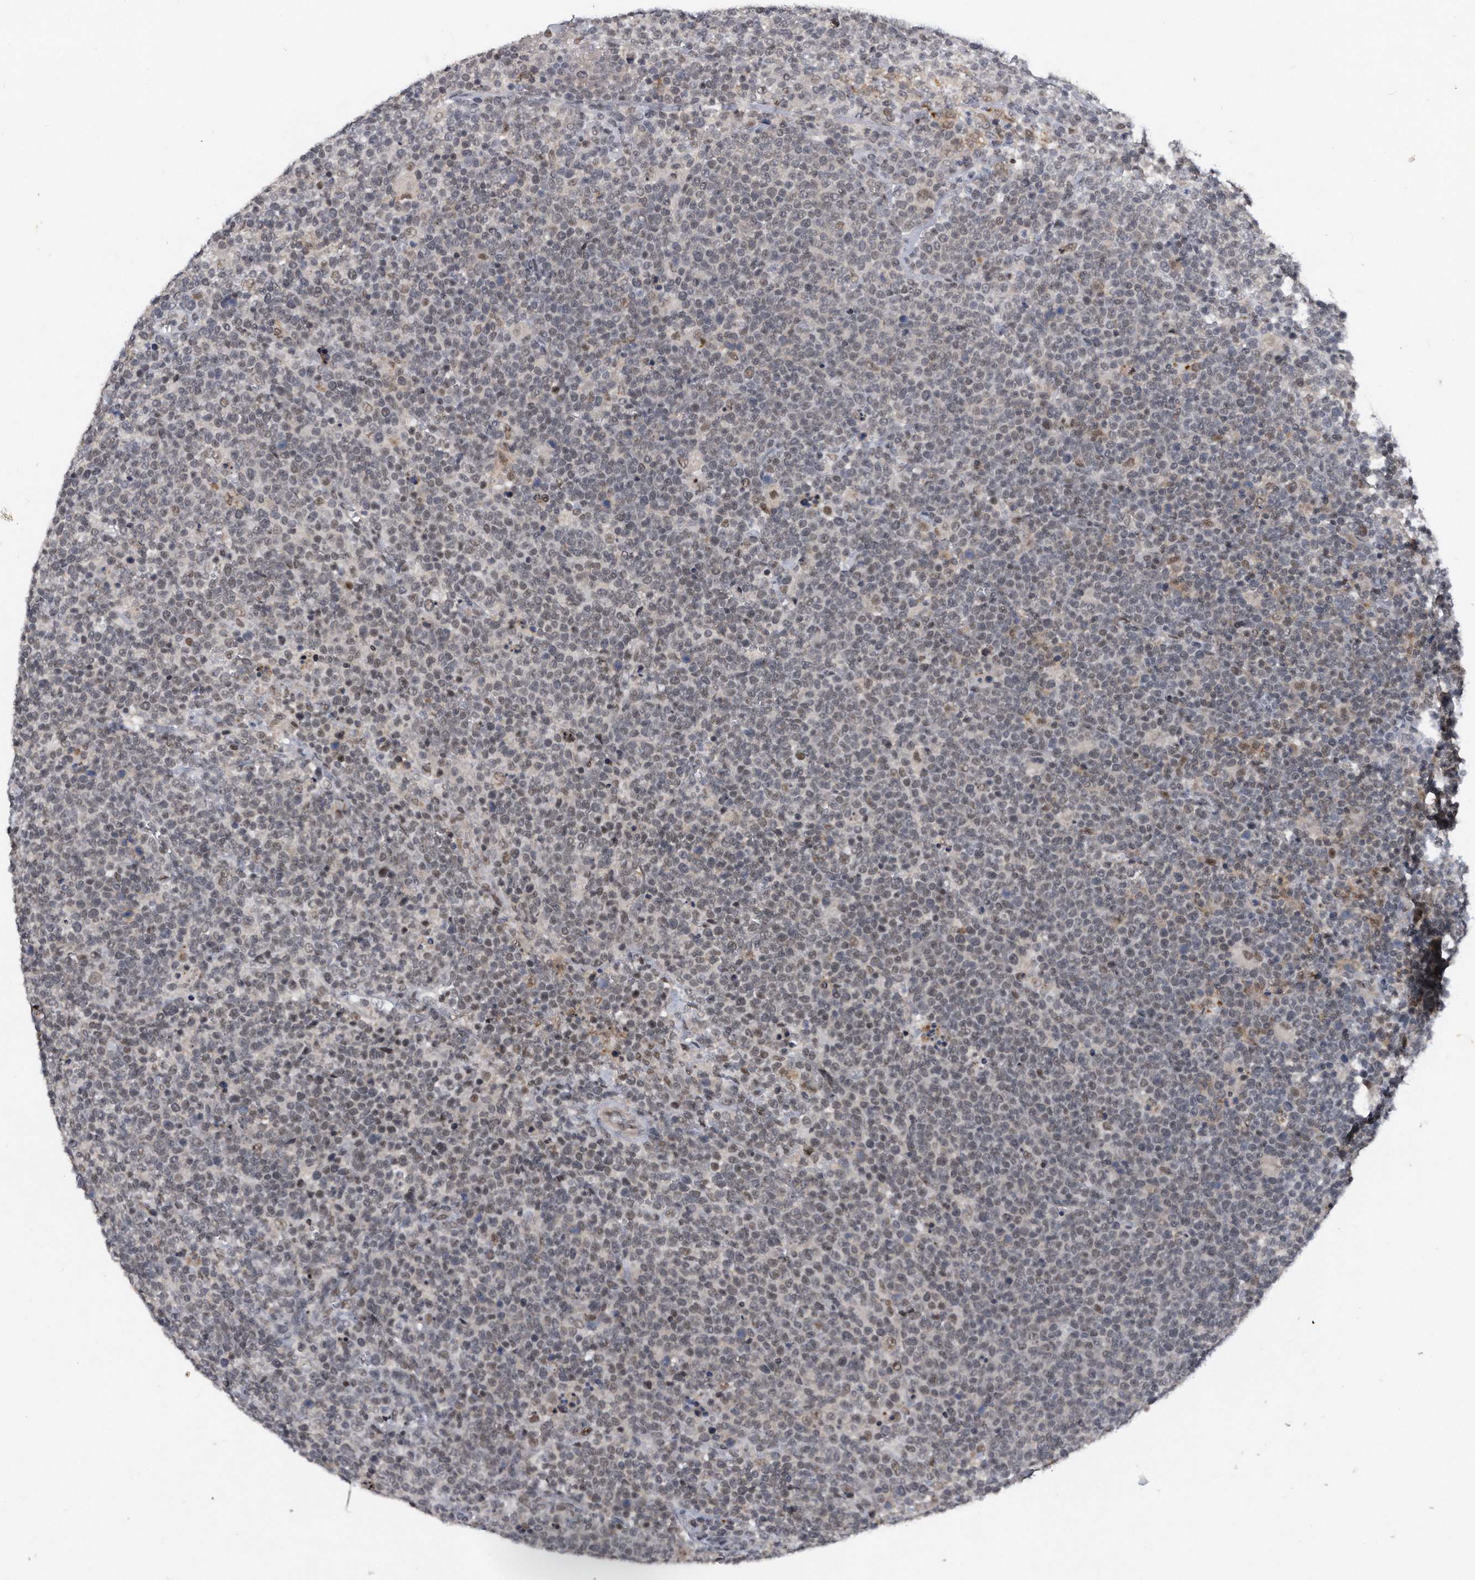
{"staining": {"intensity": "weak", "quantity": "25%-75%", "location": "nuclear"}, "tissue": "lymphoma", "cell_type": "Tumor cells", "image_type": "cancer", "snomed": [{"axis": "morphology", "description": "Malignant lymphoma, non-Hodgkin's type, High grade"}, {"axis": "topography", "description": "Lymph node"}], "caption": "DAB (3,3'-diaminobenzidine) immunohistochemical staining of human lymphoma reveals weak nuclear protein staining in approximately 25%-75% of tumor cells.", "gene": "VIRMA", "patient": {"sex": "male", "age": 61}}